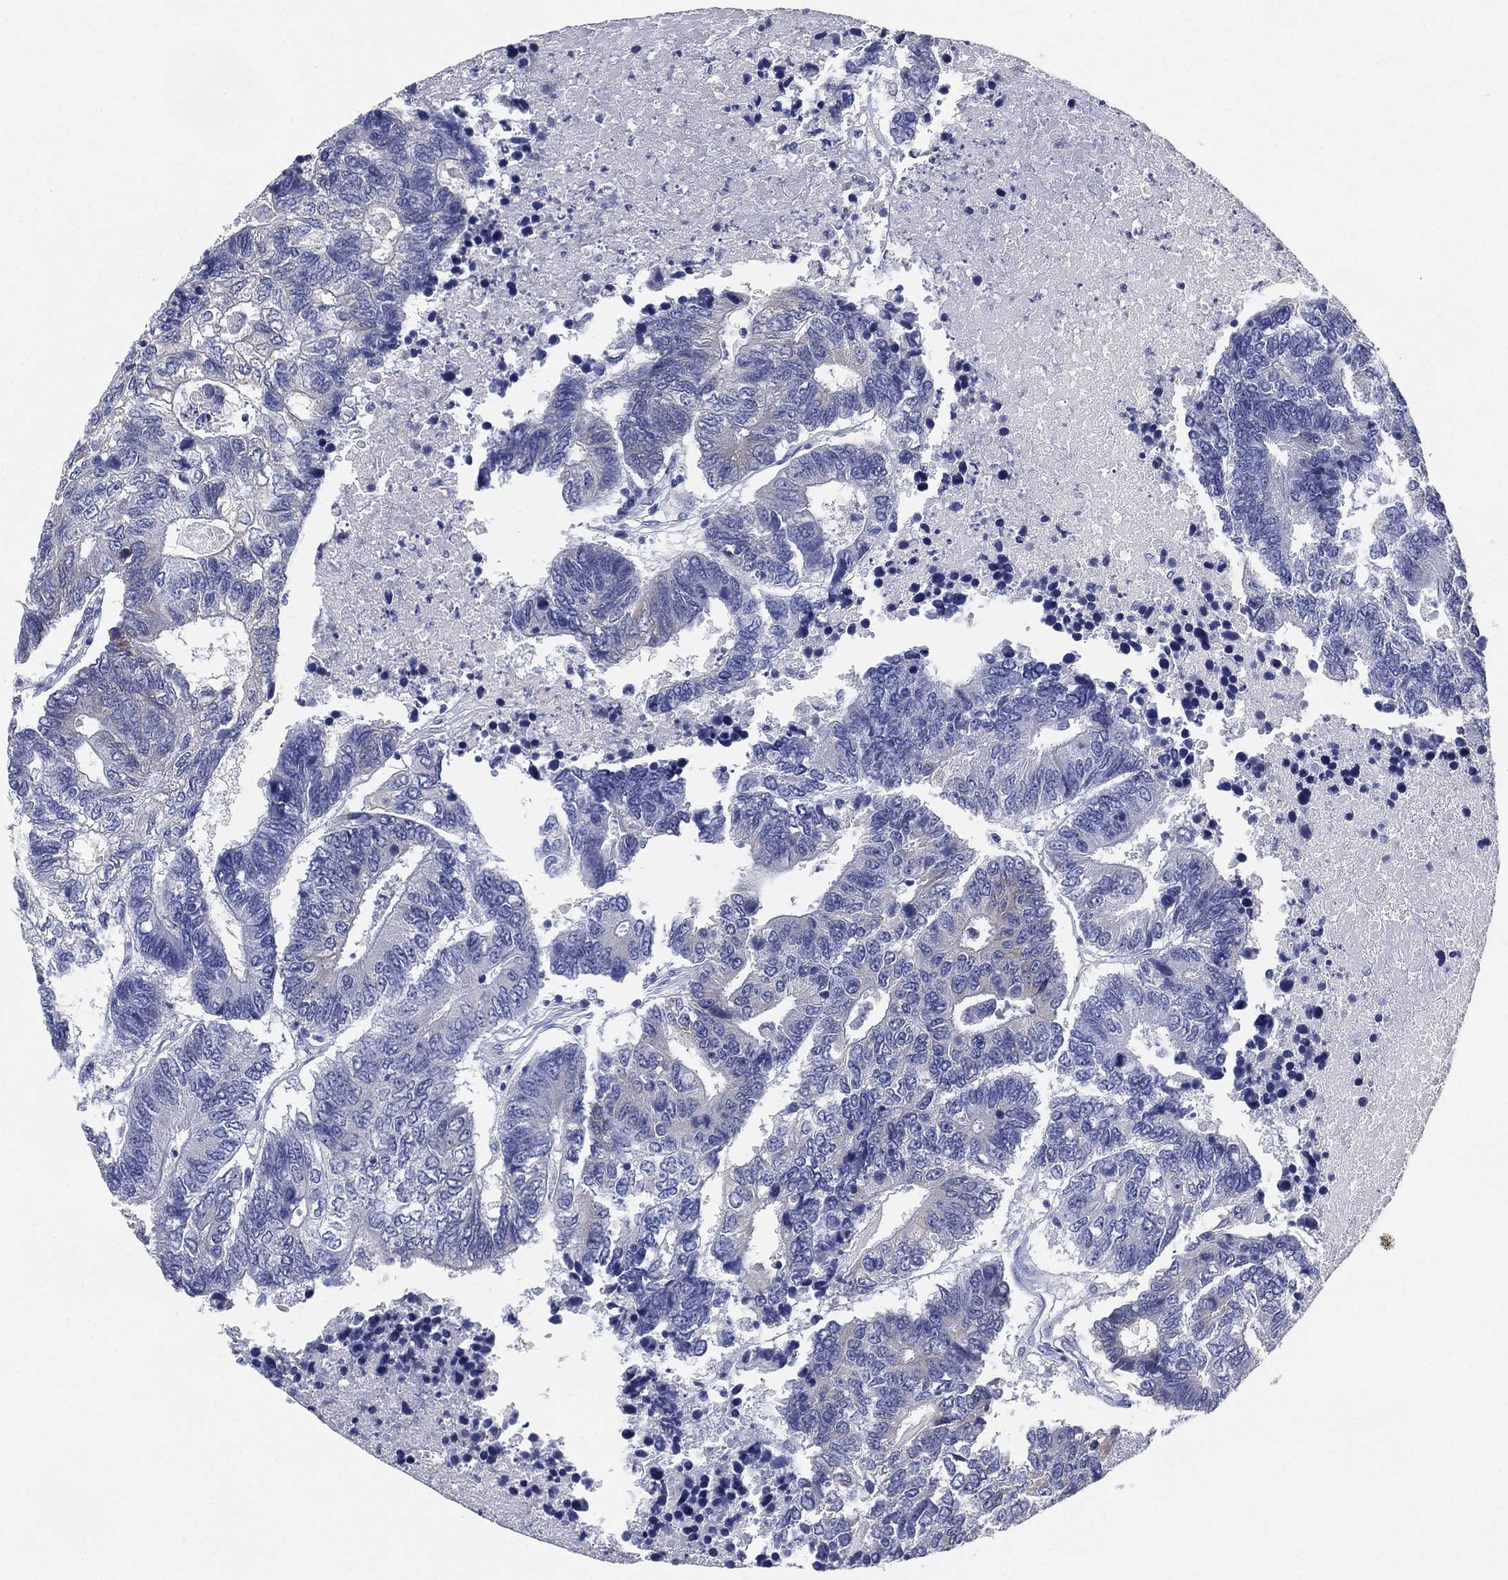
{"staining": {"intensity": "negative", "quantity": "none", "location": "none"}, "tissue": "colorectal cancer", "cell_type": "Tumor cells", "image_type": "cancer", "snomed": [{"axis": "morphology", "description": "Adenocarcinoma, NOS"}, {"axis": "topography", "description": "Colon"}], "caption": "Colorectal cancer (adenocarcinoma) was stained to show a protein in brown. There is no significant positivity in tumor cells. The staining is performed using DAB (3,3'-diaminobenzidine) brown chromogen with nuclei counter-stained in using hematoxylin.", "gene": "IYD", "patient": {"sex": "female", "age": 48}}